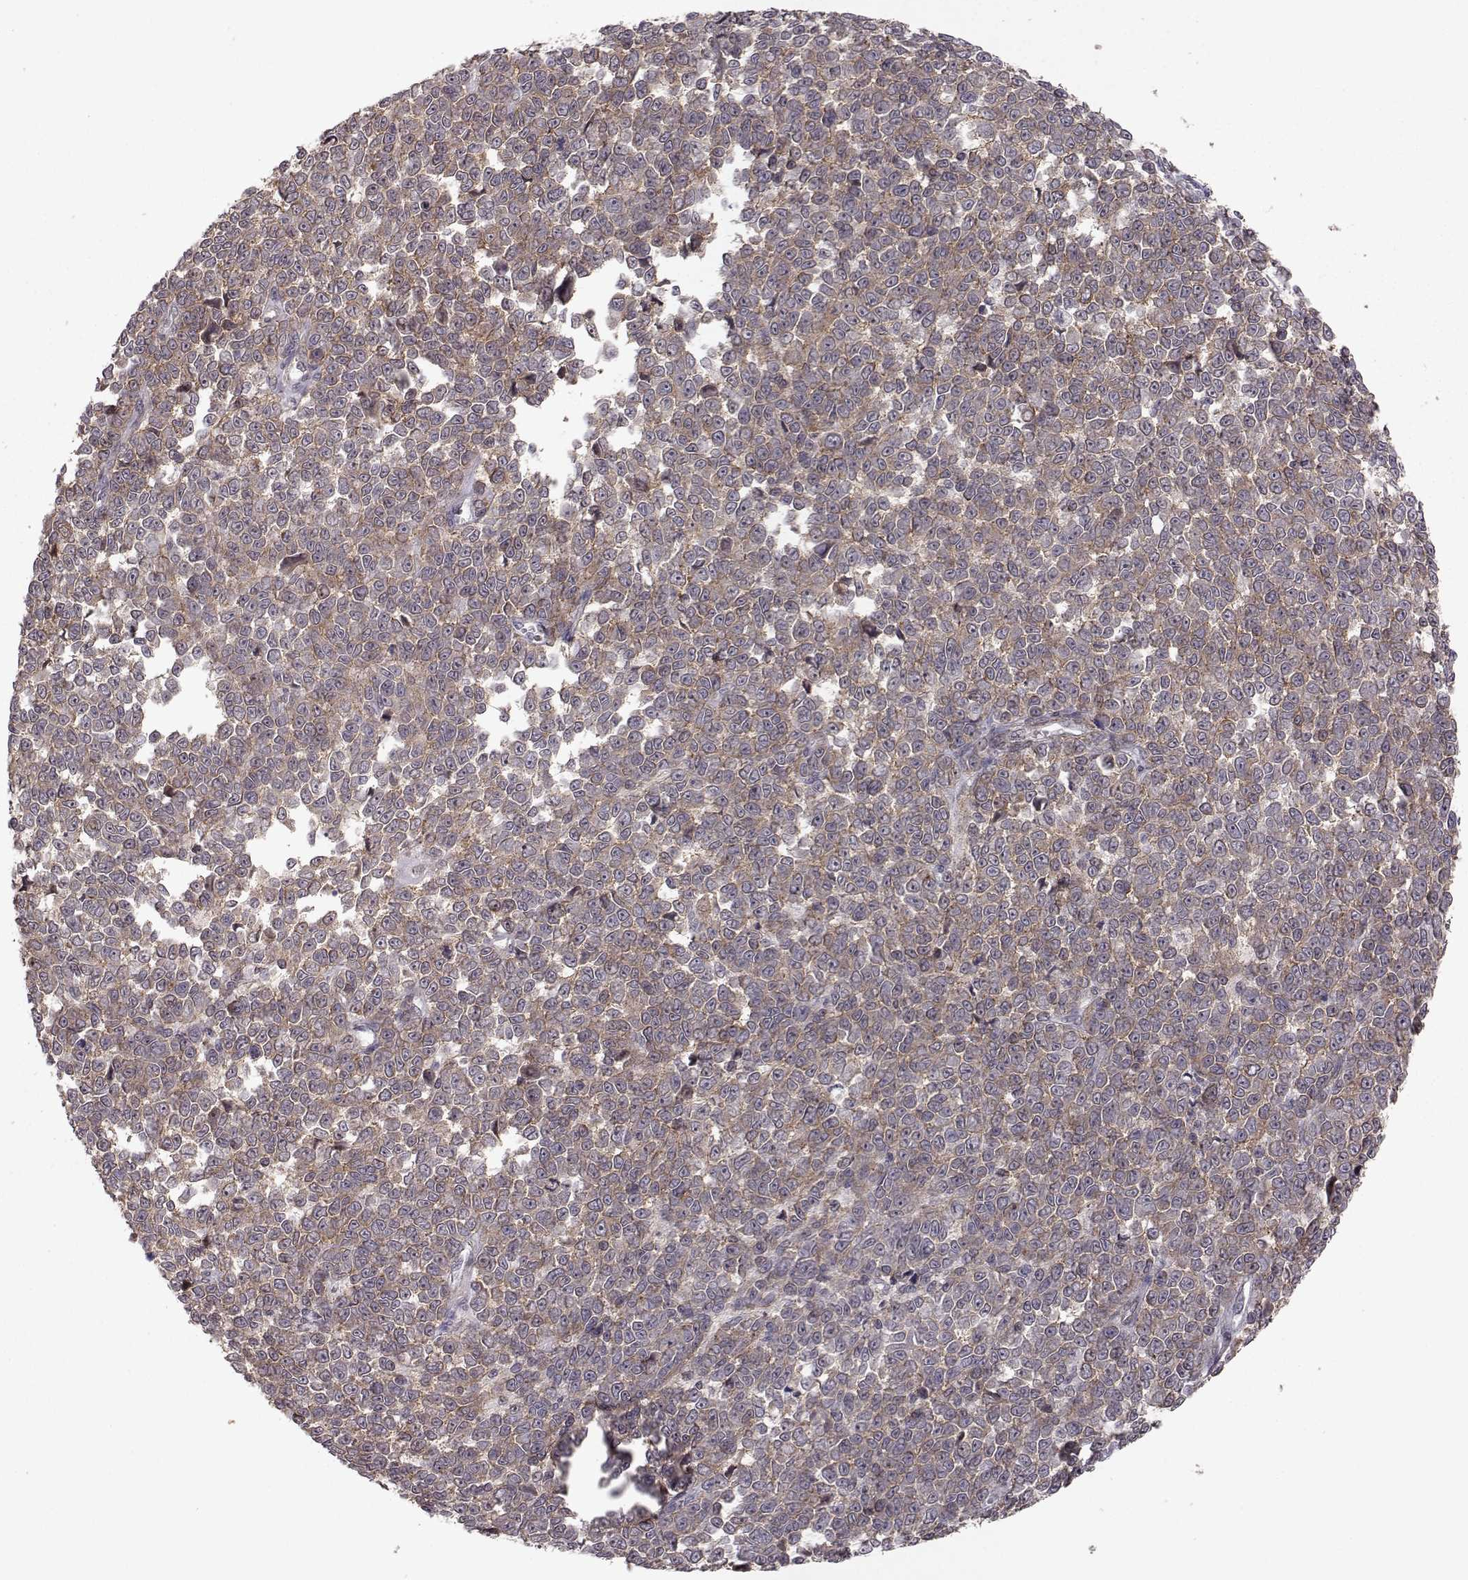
{"staining": {"intensity": "moderate", "quantity": "<25%", "location": "cytoplasmic/membranous"}, "tissue": "melanoma", "cell_type": "Tumor cells", "image_type": "cancer", "snomed": [{"axis": "morphology", "description": "Malignant melanoma, NOS"}, {"axis": "topography", "description": "Skin"}], "caption": "Melanoma tissue shows moderate cytoplasmic/membranous expression in approximately <25% of tumor cells", "gene": "PLEKHG3", "patient": {"sex": "female", "age": 95}}